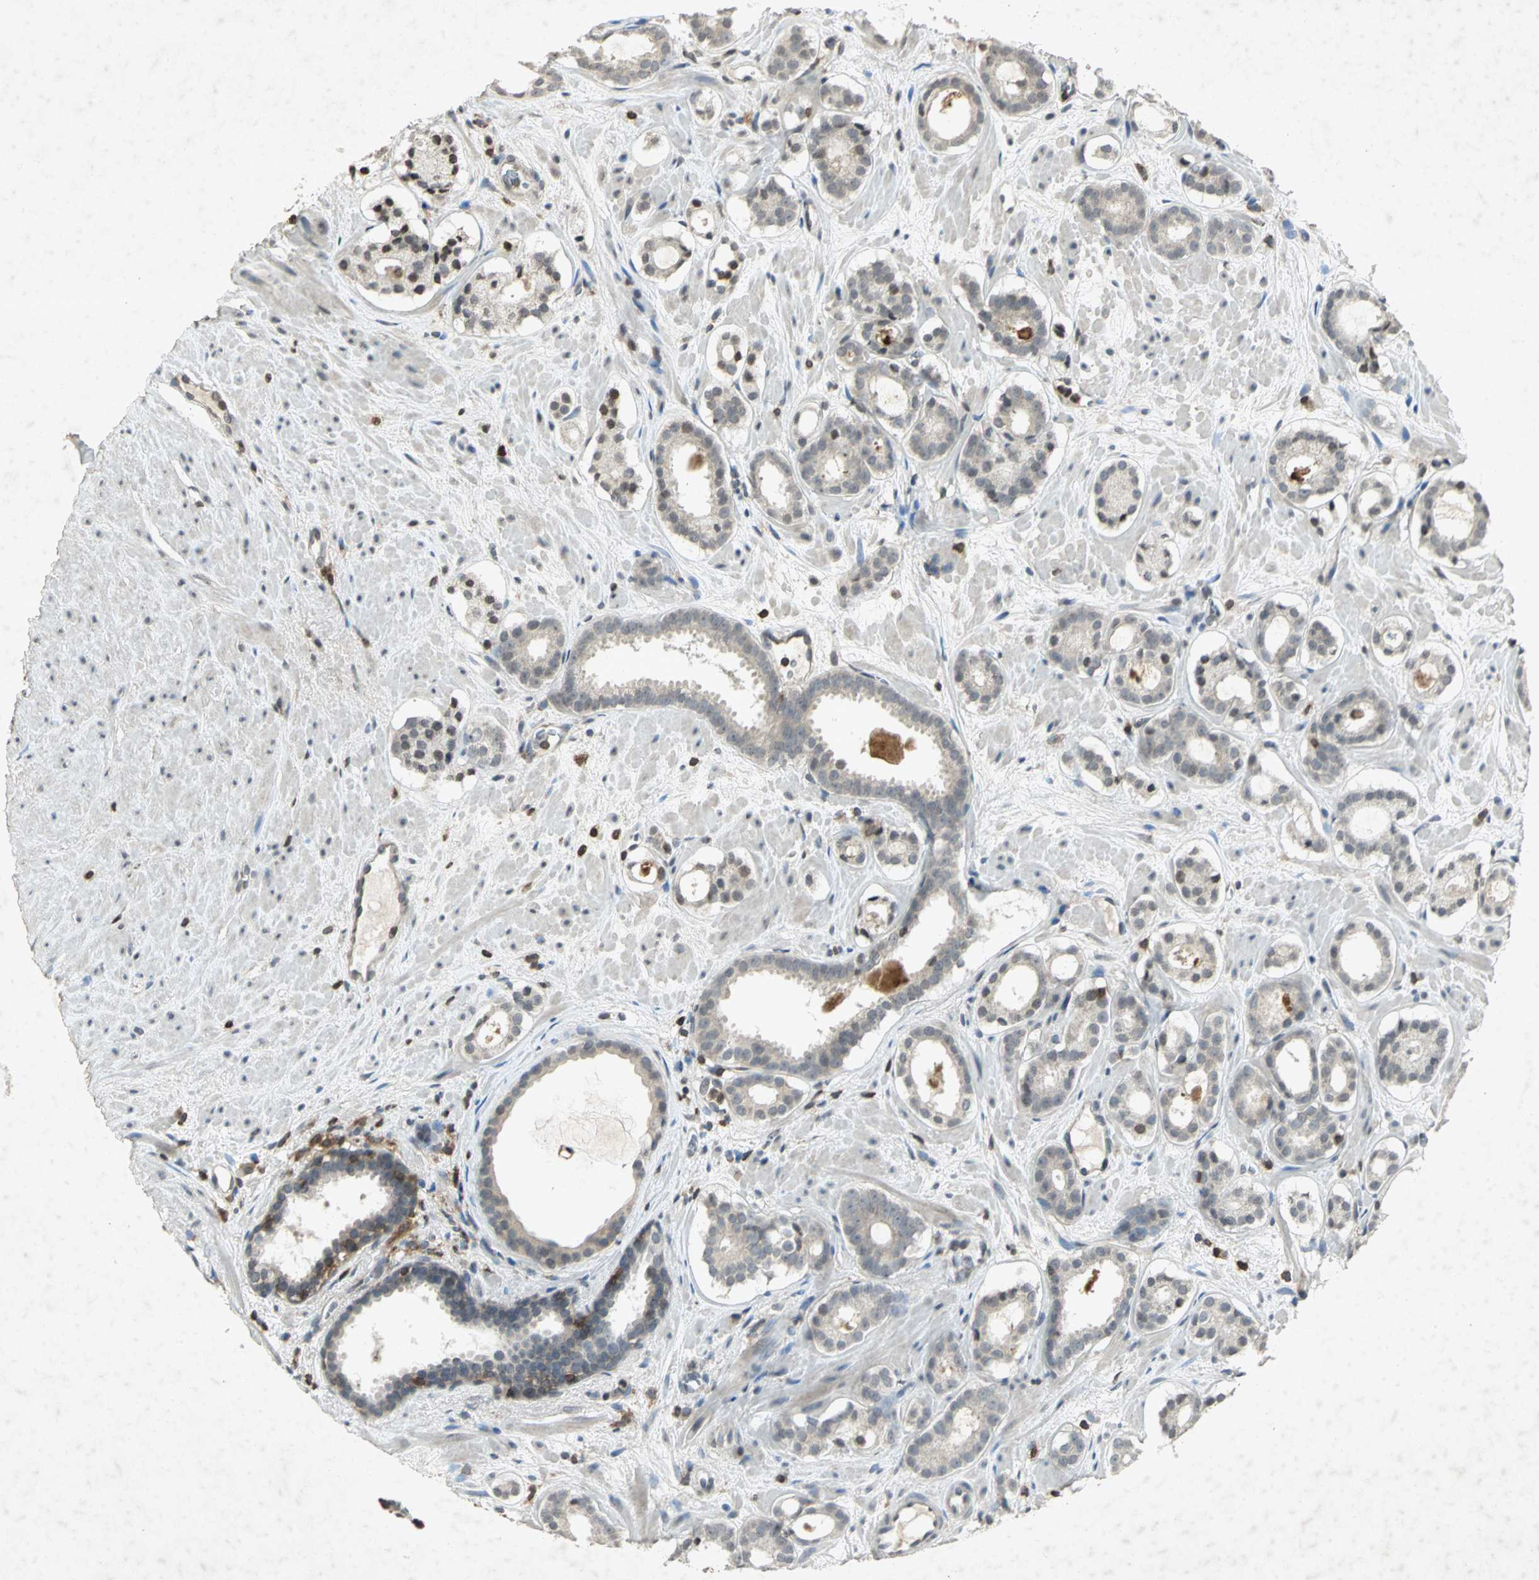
{"staining": {"intensity": "weak", "quantity": "<25%", "location": "cytoplasmic/membranous"}, "tissue": "prostate cancer", "cell_type": "Tumor cells", "image_type": "cancer", "snomed": [{"axis": "morphology", "description": "Adenocarcinoma, Low grade"}, {"axis": "topography", "description": "Prostate"}], "caption": "An immunohistochemistry image of prostate cancer is shown. There is no staining in tumor cells of prostate cancer. (DAB immunohistochemistry, high magnification).", "gene": "IL16", "patient": {"sex": "male", "age": 57}}